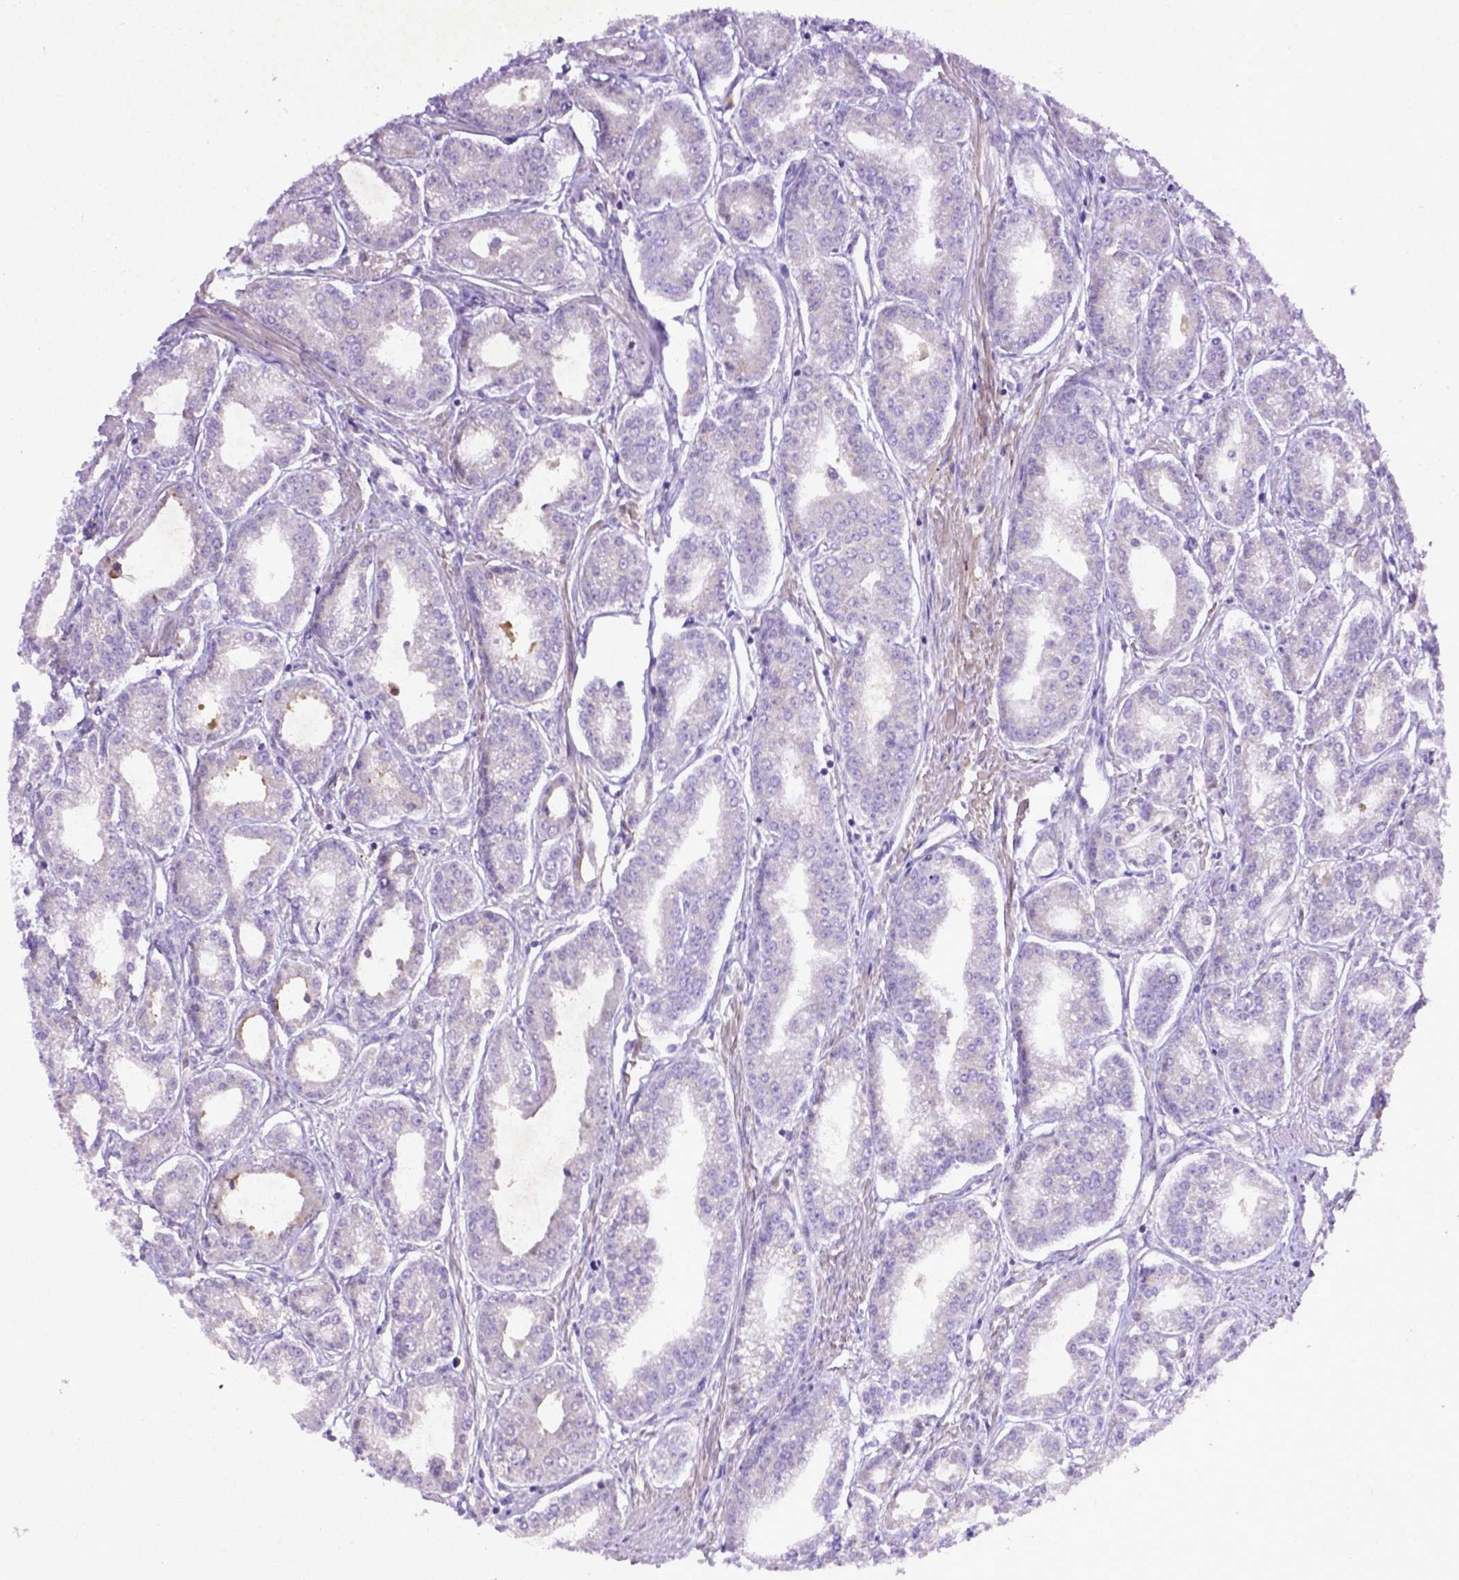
{"staining": {"intensity": "negative", "quantity": "none", "location": "none"}, "tissue": "prostate cancer", "cell_type": "Tumor cells", "image_type": "cancer", "snomed": [{"axis": "morphology", "description": "Adenocarcinoma, NOS"}, {"axis": "topography", "description": "Prostate"}], "caption": "There is no significant positivity in tumor cells of adenocarcinoma (prostate).", "gene": "DEPDC1B", "patient": {"sex": "male", "age": 71}}